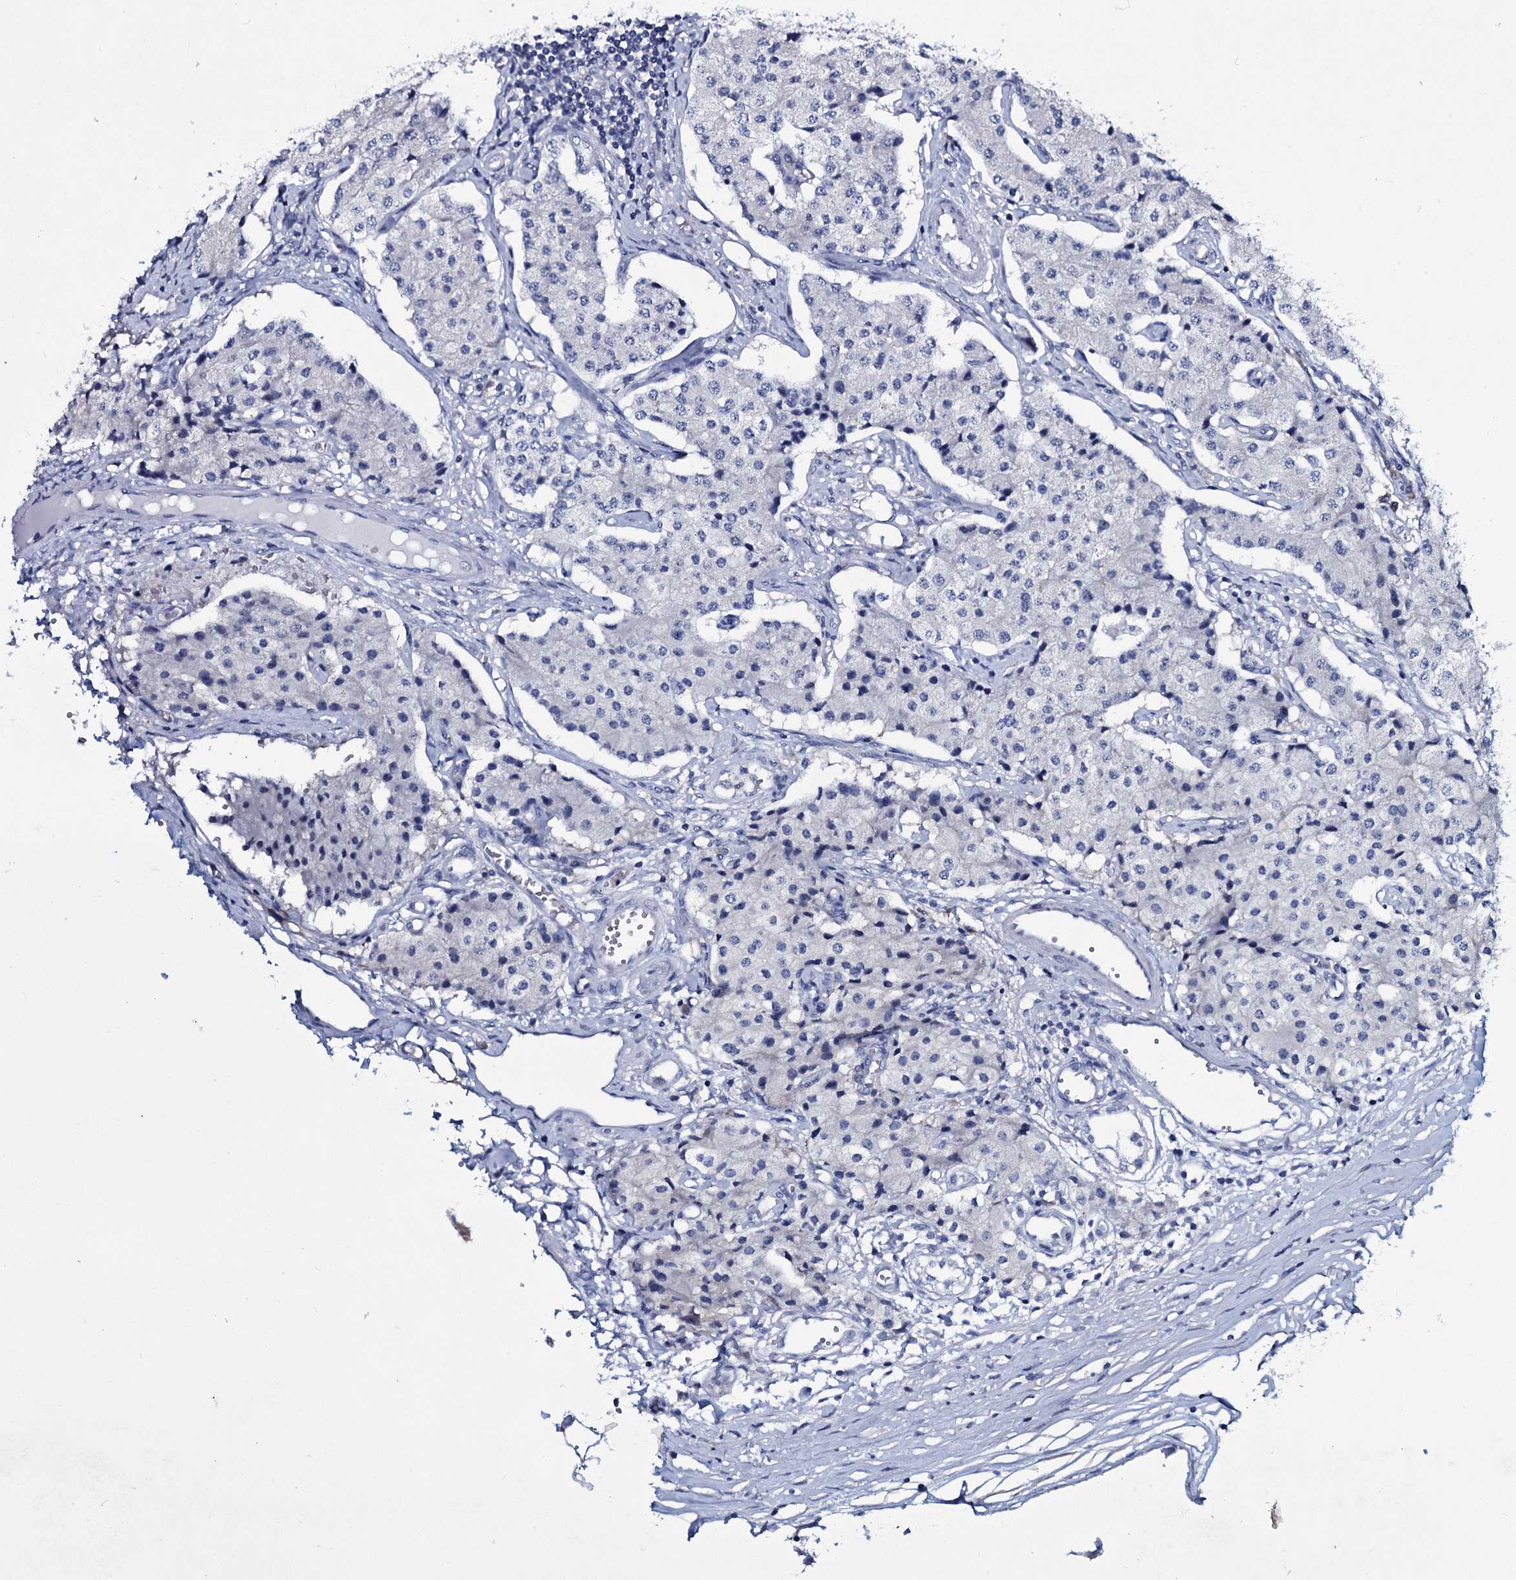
{"staining": {"intensity": "negative", "quantity": "none", "location": "none"}, "tissue": "carcinoid", "cell_type": "Tumor cells", "image_type": "cancer", "snomed": [{"axis": "morphology", "description": "Carcinoid, malignant, NOS"}, {"axis": "topography", "description": "Colon"}], "caption": "An image of malignant carcinoid stained for a protein exhibits no brown staining in tumor cells.", "gene": "TPGS2", "patient": {"sex": "female", "age": 52}}